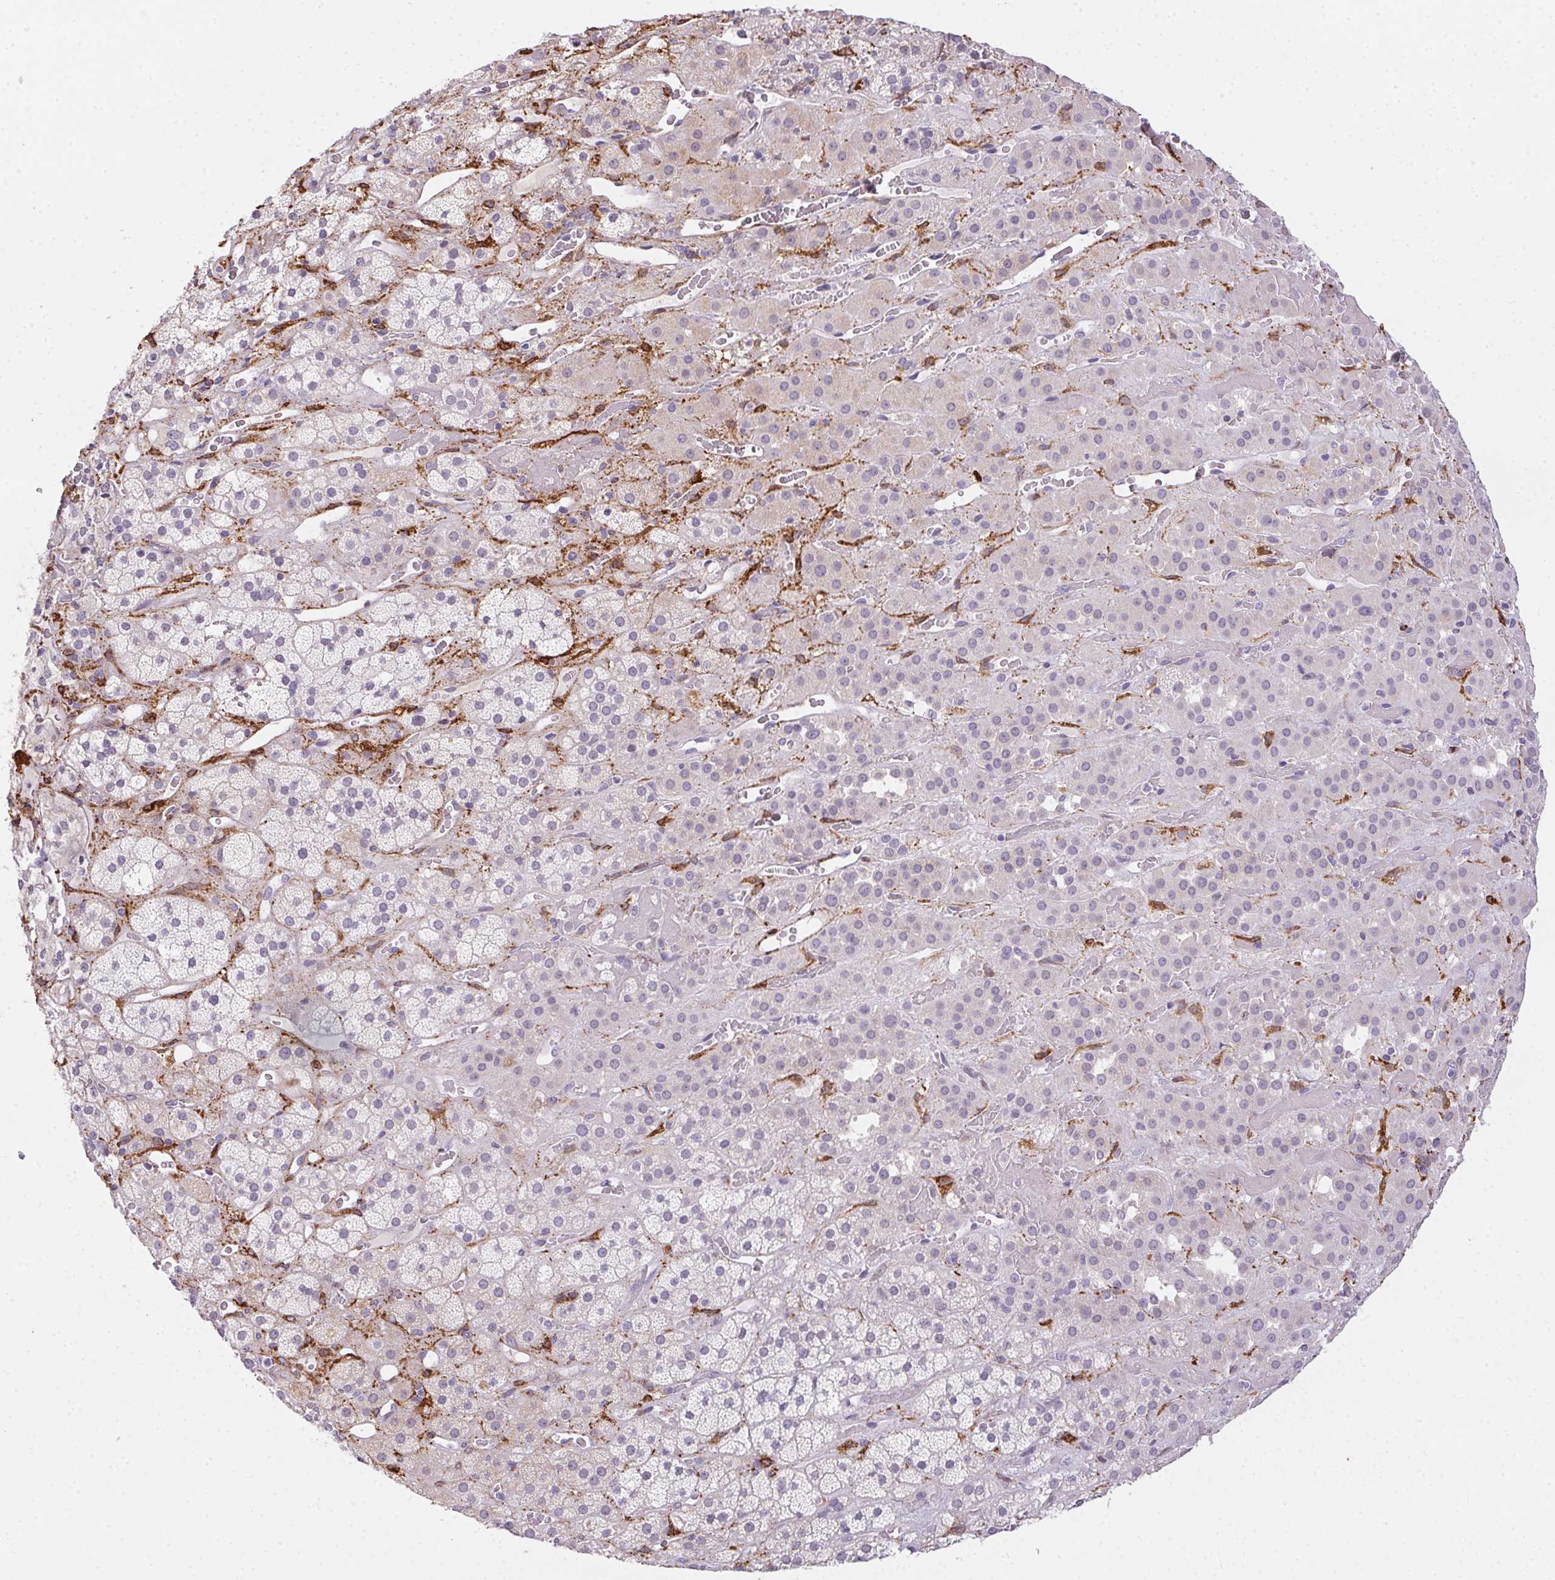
{"staining": {"intensity": "negative", "quantity": "none", "location": "none"}, "tissue": "adrenal gland", "cell_type": "Glandular cells", "image_type": "normal", "snomed": [{"axis": "morphology", "description": "Normal tissue, NOS"}, {"axis": "topography", "description": "Adrenal gland"}], "caption": "Immunohistochemistry photomicrograph of benign adrenal gland: human adrenal gland stained with DAB (3,3'-diaminobenzidine) shows no significant protein staining in glandular cells.", "gene": "HRC", "patient": {"sex": "male", "age": 57}}